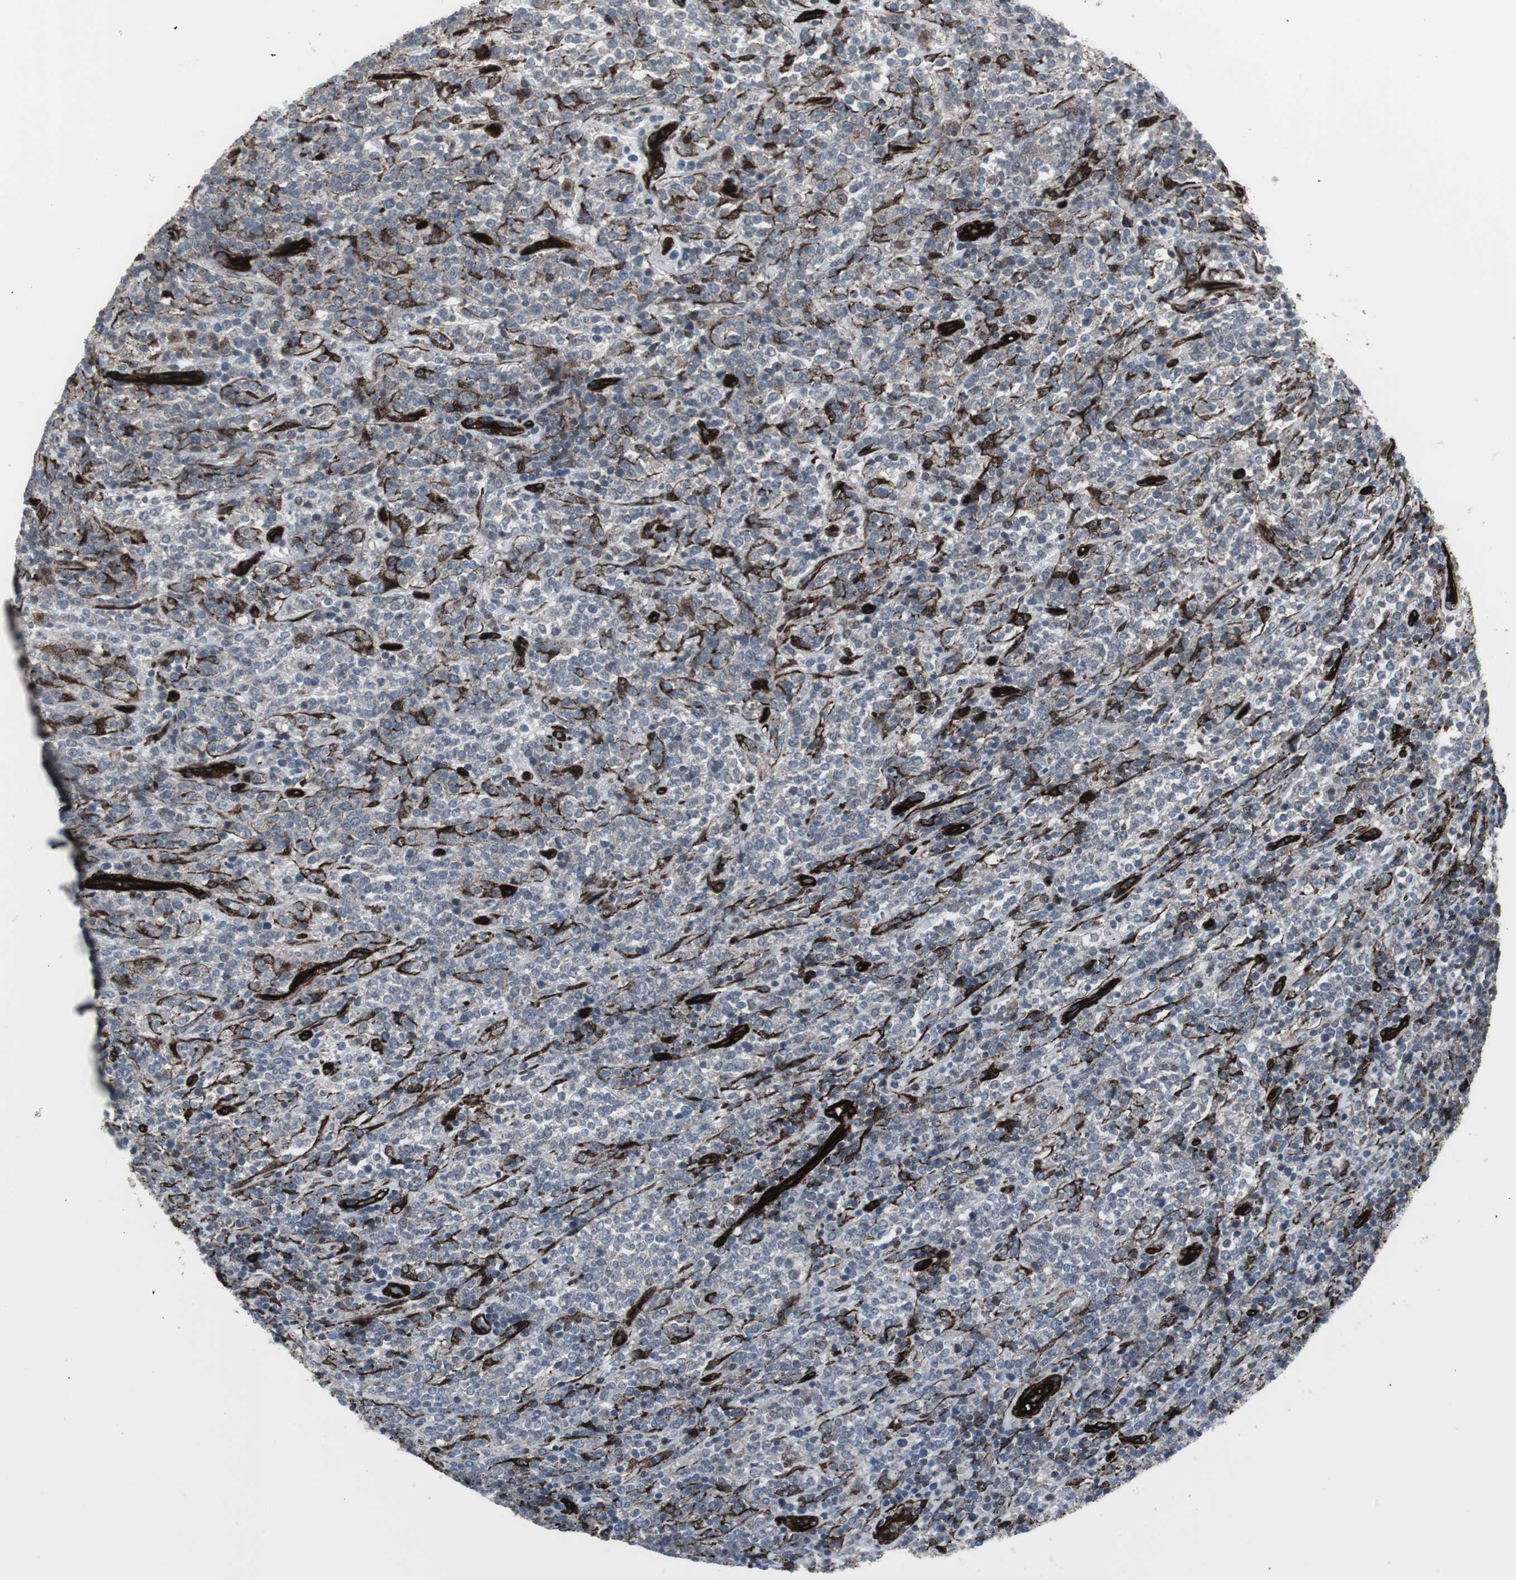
{"staining": {"intensity": "negative", "quantity": "none", "location": "none"}, "tissue": "lymphoma", "cell_type": "Tumor cells", "image_type": "cancer", "snomed": [{"axis": "morphology", "description": "Malignant lymphoma, non-Hodgkin's type, High grade"}, {"axis": "topography", "description": "Soft tissue"}], "caption": "A histopathology image of malignant lymphoma, non-Hodgkin's type (high-grade) stained for a protein exhibits no brown staining in tumor cells.", "gene": "PDGFA", "patient": {"sex": "male", "age": 18}}